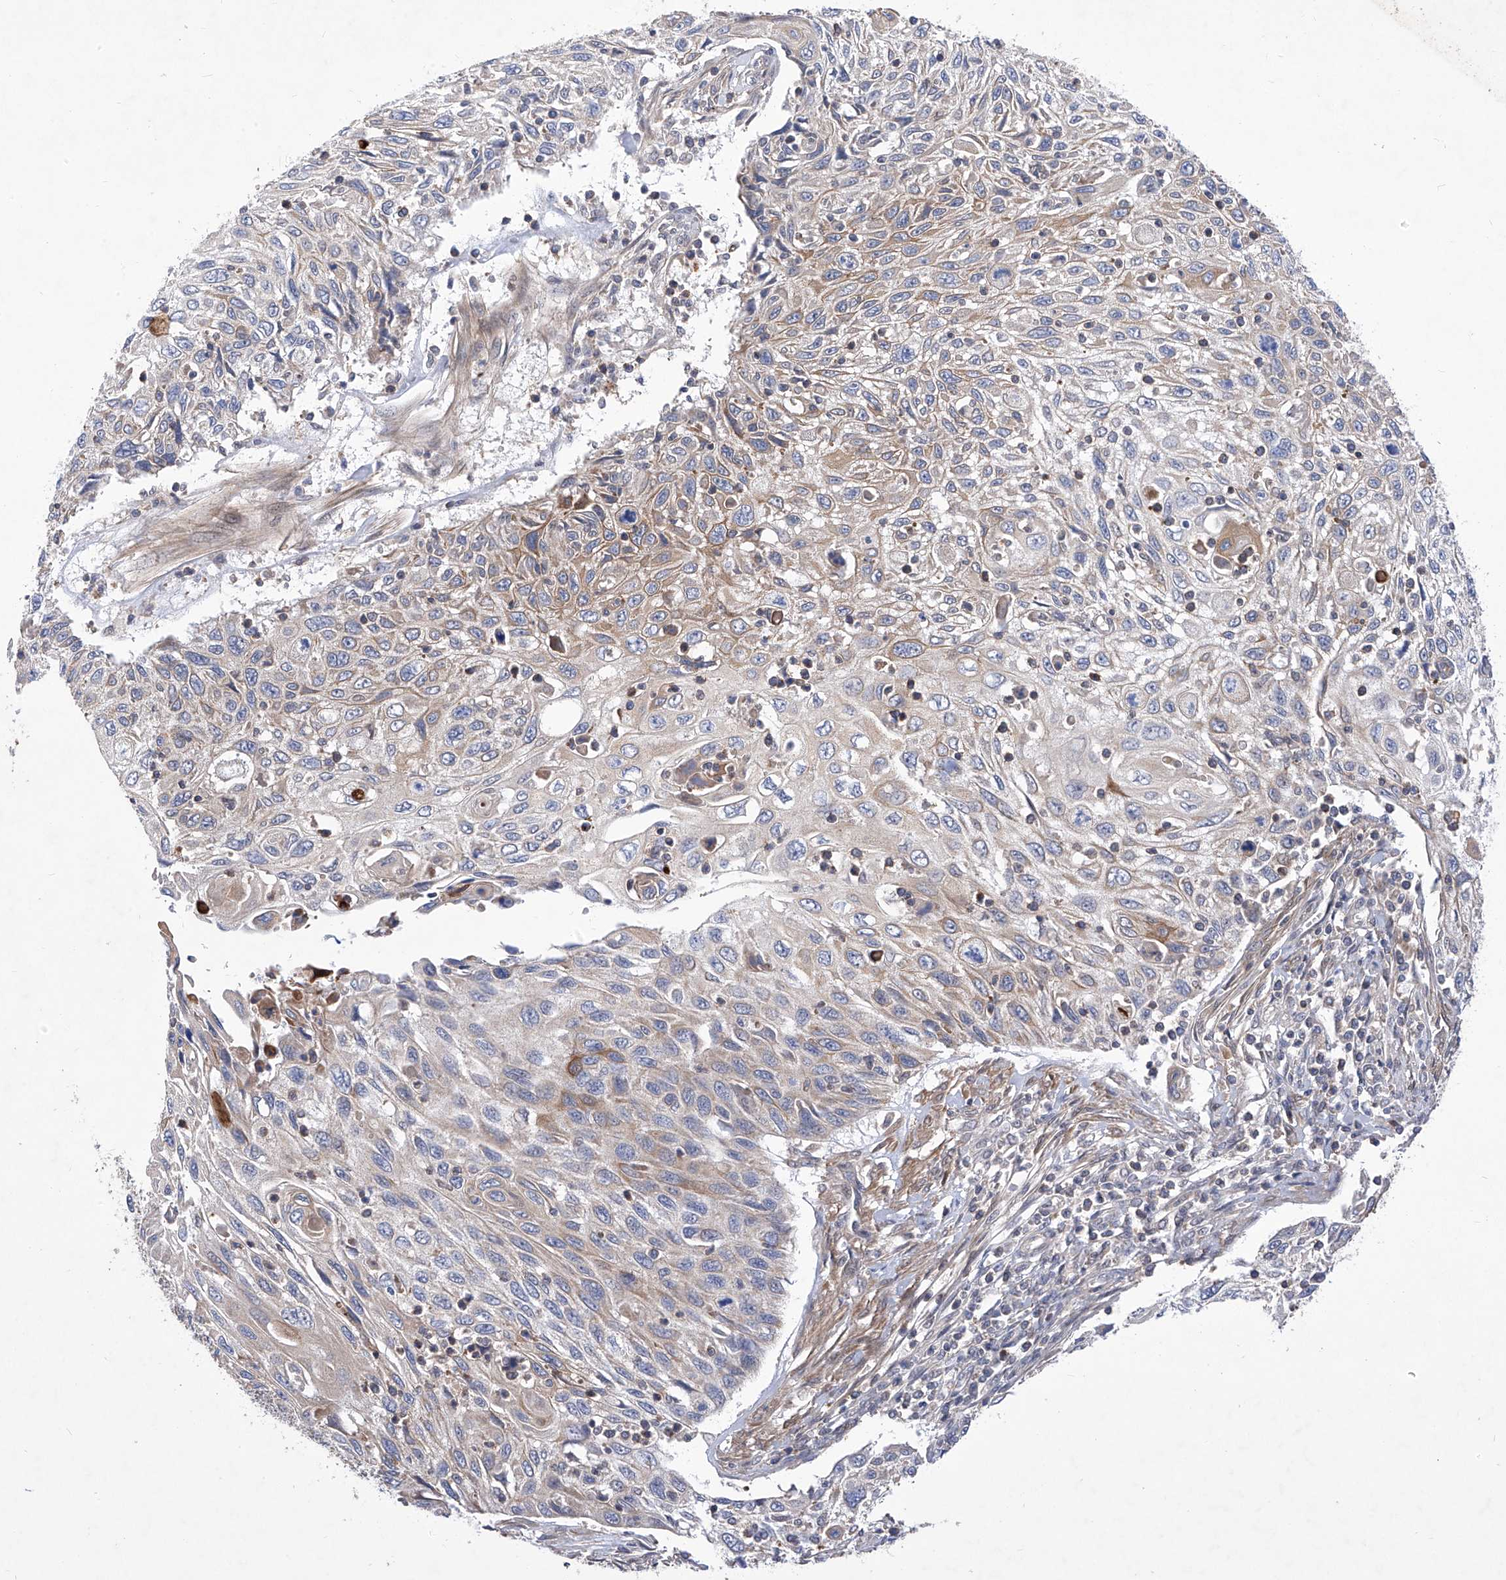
{"staining": {"intensity": "weak", "quantity": "25%-75%", "location": "cytoplasmic/membranous"}, "tissue": "cervical cancer", "cell_type": "Tumor cells", "image_type": "cancer", "snomed": [{"axis": "morphology", "description": "Squamous cell carcinoma, NOS"}, {"axis": "topography", "description": "Cervix"}], "caption": "Protein expression analysis of human cervical cancer (squamous cell carcinoma) reveals weak cytoplasmic/membranous expression in approximately 25%-75% of tumor cells. (Brightfield microscopy of DAB IHC at high magnification).", "gene": "KIFC2", "patient": {"sex": "female", "age": 70}}